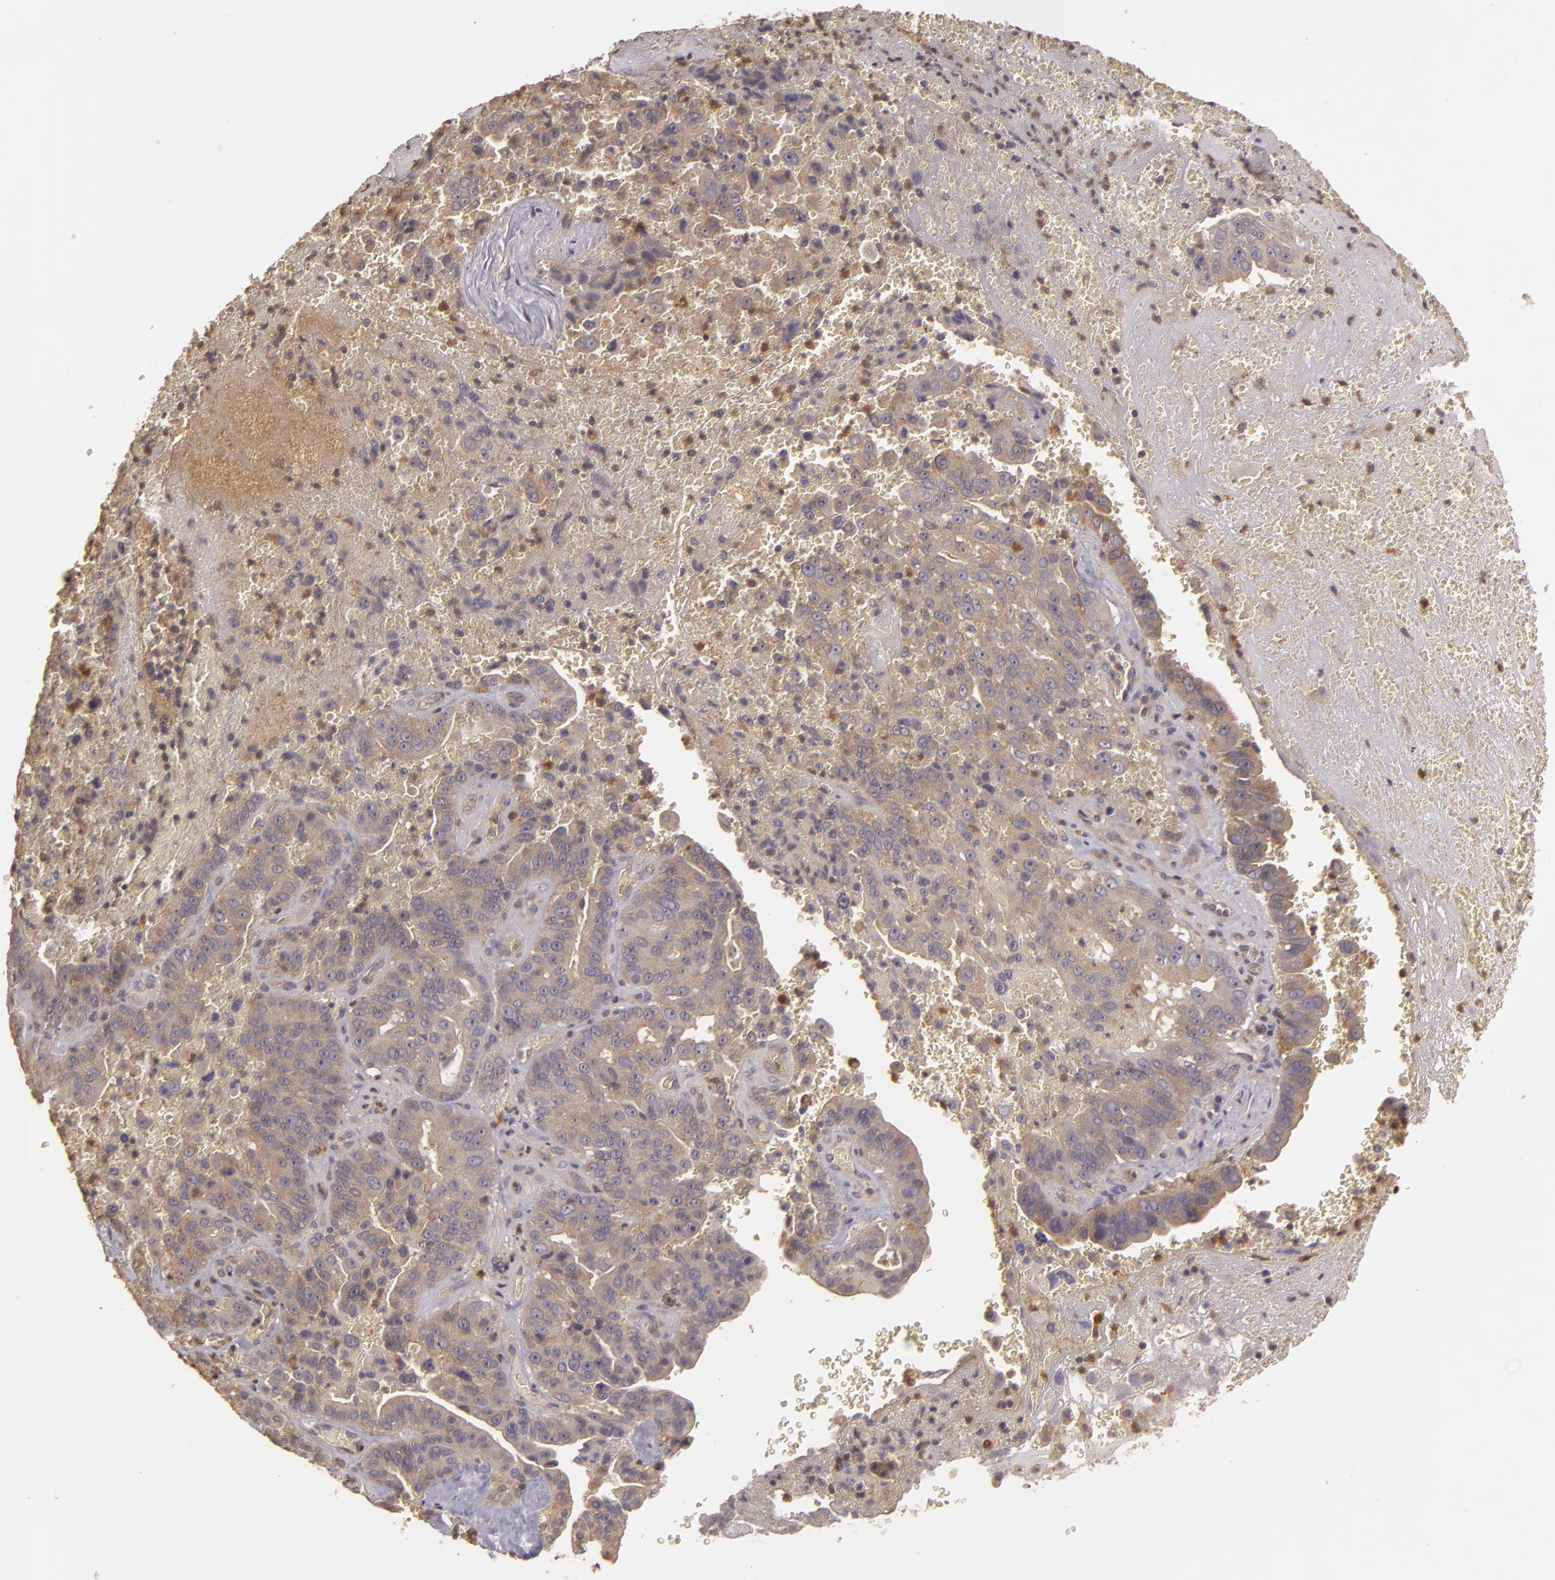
{"staining": {"intensity": "weak", "quantity": ">75%", "location": "cytoplasmic/membranous"}, "tissue": "liver cancer", "cell_type": "Tumor cells", "image_type": "cancer", "snomed": [{"axis": "morphology", "description": "Cholangiocarcinoma"}, {"axis": "topography", "description": "Liver"}], "caption": "A brown stain labels weak cytoplasmic/membranous expression of a protein in cholangiocarcinoma (liver) tumor cells.", "gene": "HRAS", "patient": {"sex": "female", "age": 79}}